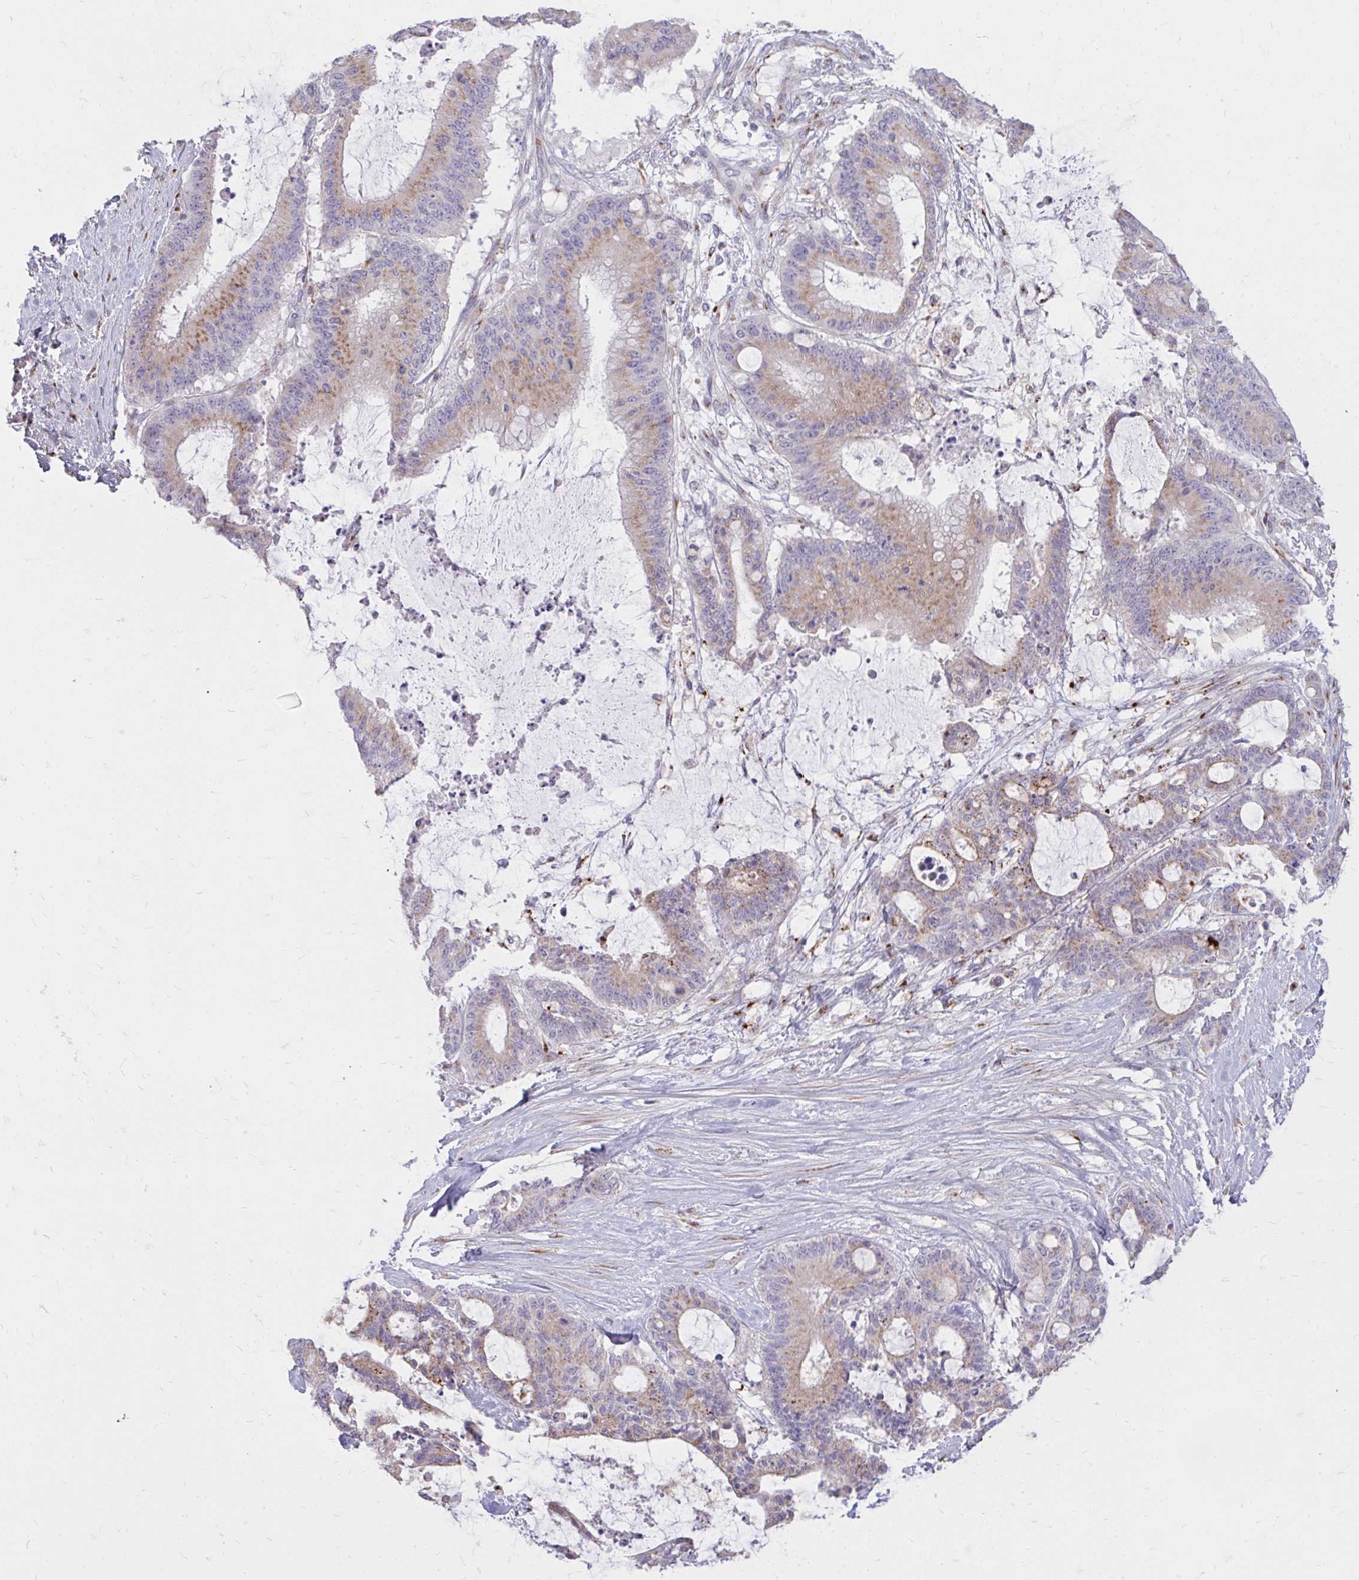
{"staining": {"intensity": "moderate", "quantity": ">75%", "location": "cytoplasmic/membranous"}, "tissue": "liver cancer", "cell_type": "Tumor cells", "image_type": "cancer", "snomed": [{"axis": "morphology", "description": "Normal tissue, NOS"}, {"axis": "morphology", "description": "Cholangiocarcinoma"}, {"axis": "topography", "description": "Liver"}, {"axis": "topography", "description": "Peripheral nerve tissue"}], "caption": "Liver cancer stained for a protein displays moderate cytoplasmic/membranous positivity in tumor cells. Using DAB (brown) and hematoxylin (blue) stains, captured at high magnification using brightfield microscopy.", "gene": "RAB6B", "patient": {"sex": "female", "age": 73}}